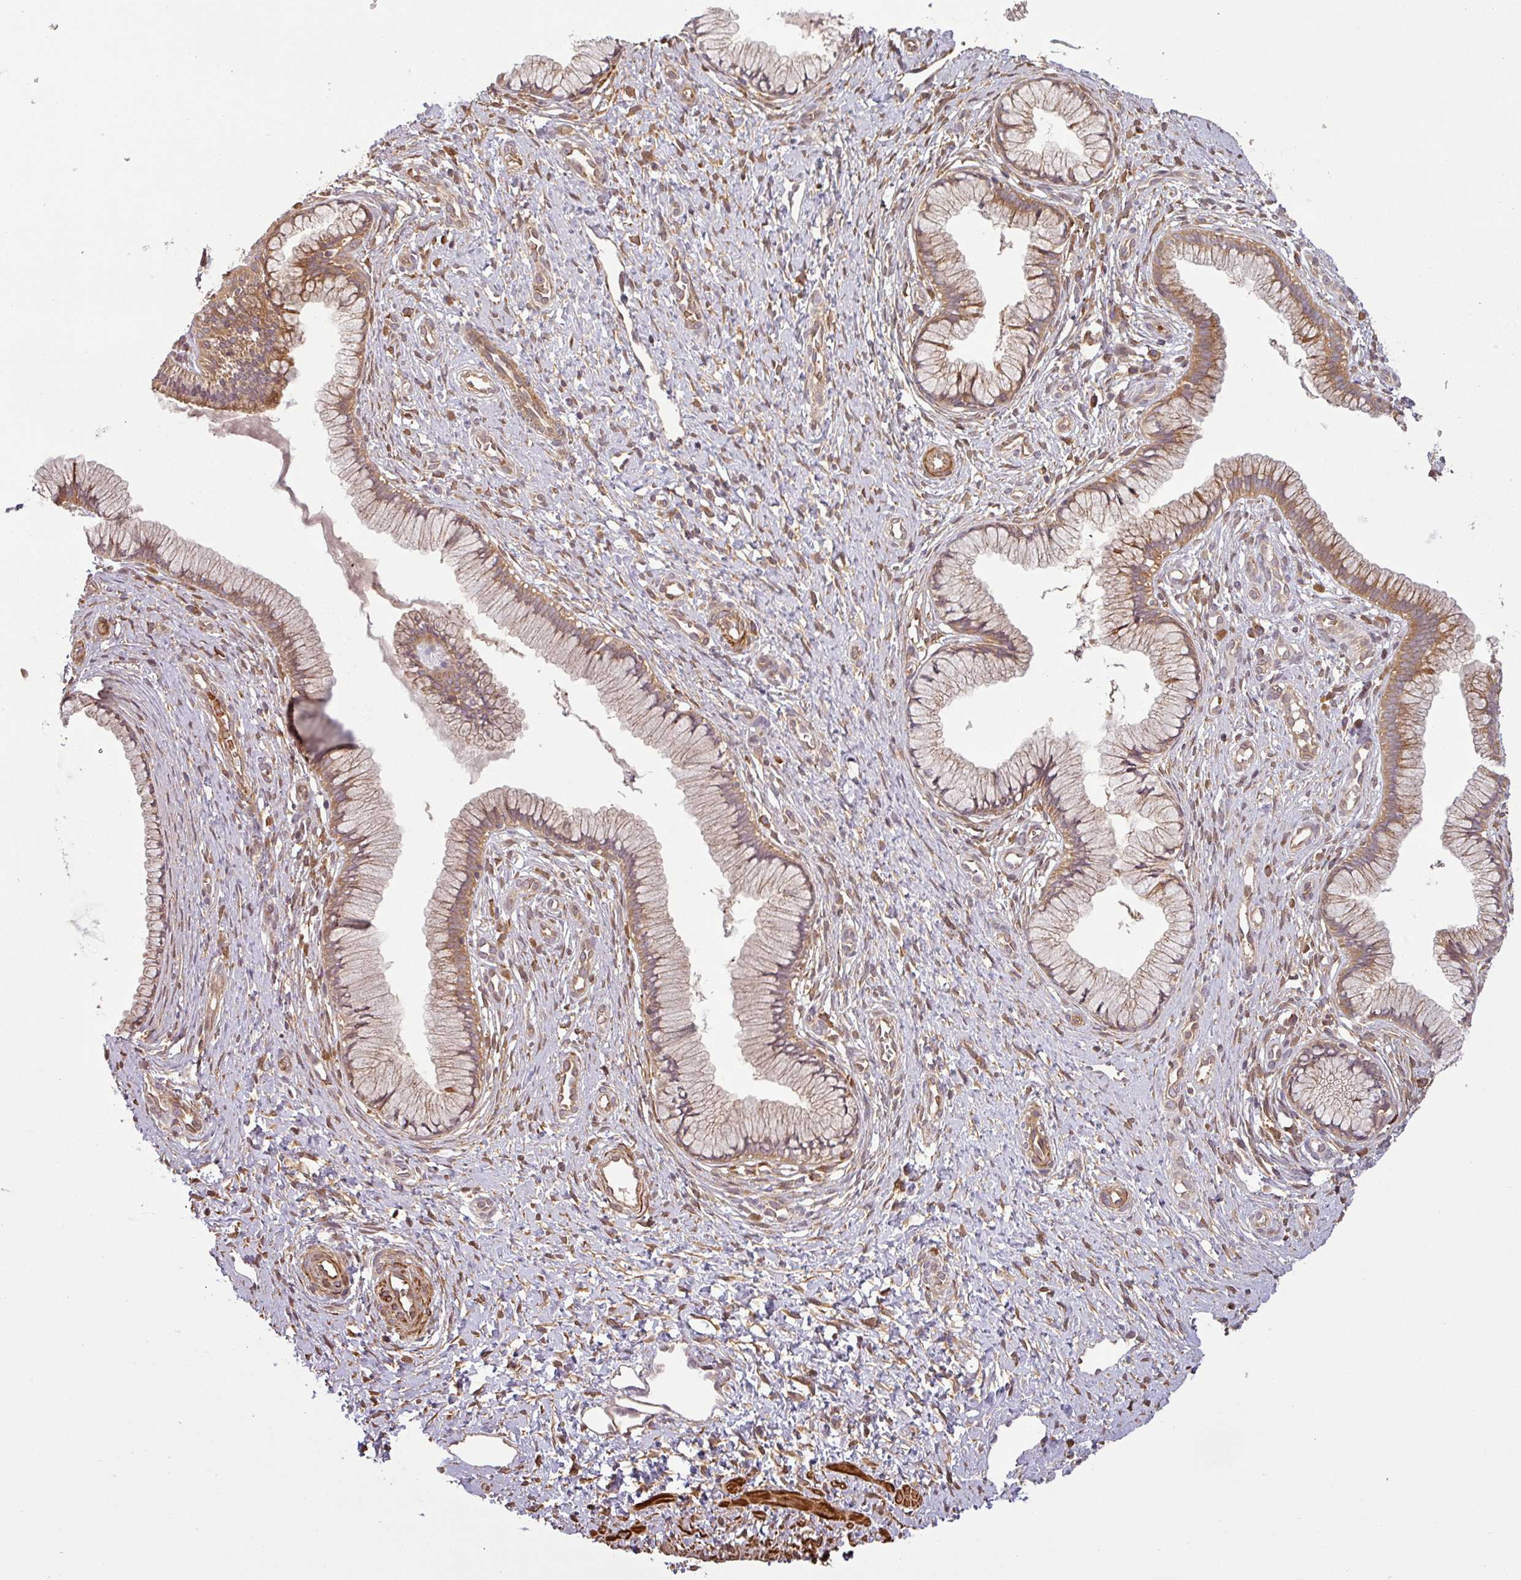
{"staining": {"intensity": "moderate", "quantity": ">75%", "location": "cytoplasmic/membranous"}, "tissue": "cervix", "cell_type": "Glandular cells", "image_type": "normal", "snomed": [{"axis": "morphology", "description": "Normal tissue, NOS"}, {"axis": "topography", "description": "Cervix"}], "caption": "The immunohistochemical stain shows moderate cytoplasmic/membranous staining in glandular cells of normal cervix. Using DAB (brown) and hematoxylin (blue) stains, captured at high magnification using brightfield microscopy.", "gene": "MAP3K6", "patient": {"sex": "female", "age": 36}}